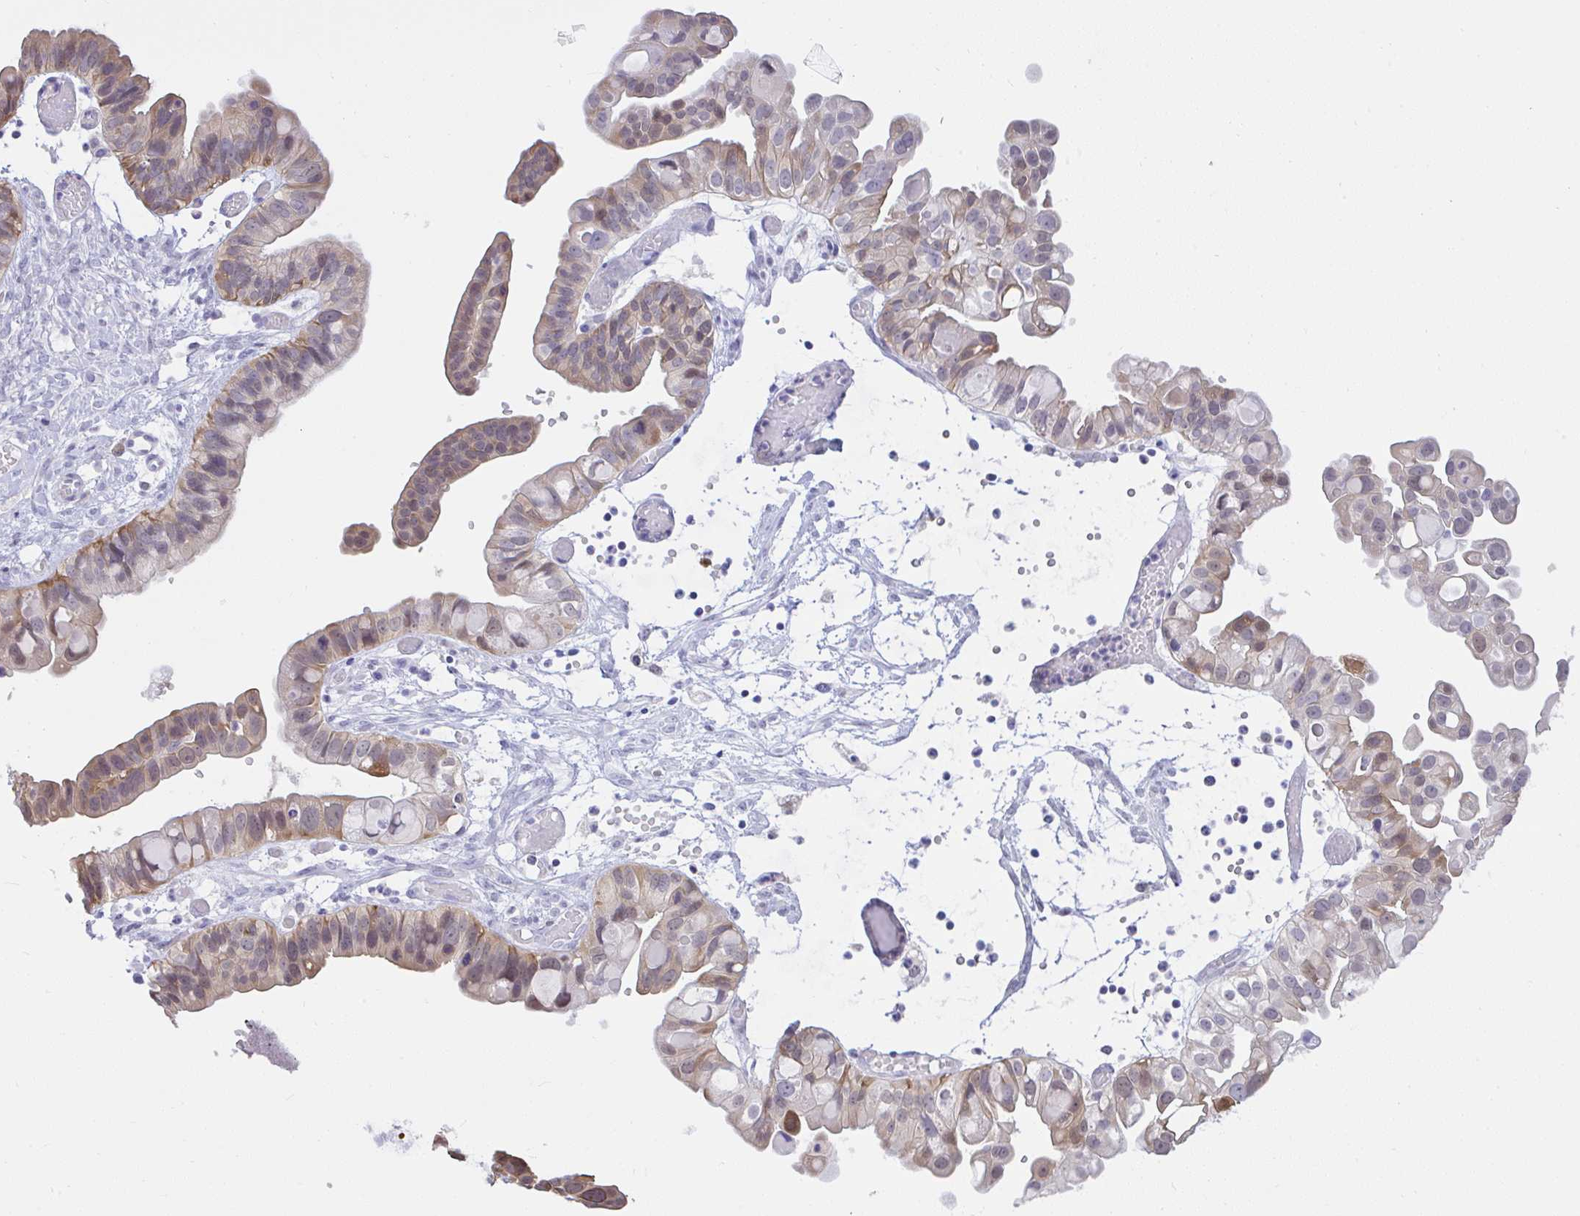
{"staining": {"intensity": "weak", "quantity": "25%-75%", "location": "cytoplasmic/membranous,nuclear"}, "tissue": "ovarian cancer", "cell_type": "Tumor cells", "image_type": "cancer", "snomed": [{"axis": "morphology", "description": "Cystadenocarcinoma, serous, NOS"}, {"axis": "topography", "description": "Ovary"}], "caption": "Serous cystadenocarcinoma (ovarian) tissue shows weak cytoplasmic/membranous and nuclear expression in approximately 25%-75% of tumor cells (brown staining indicates protein expression, while blue staining denotes nuclei).", "gene": "ZNF485", "patient": {"sex": "female", "age": 56}}